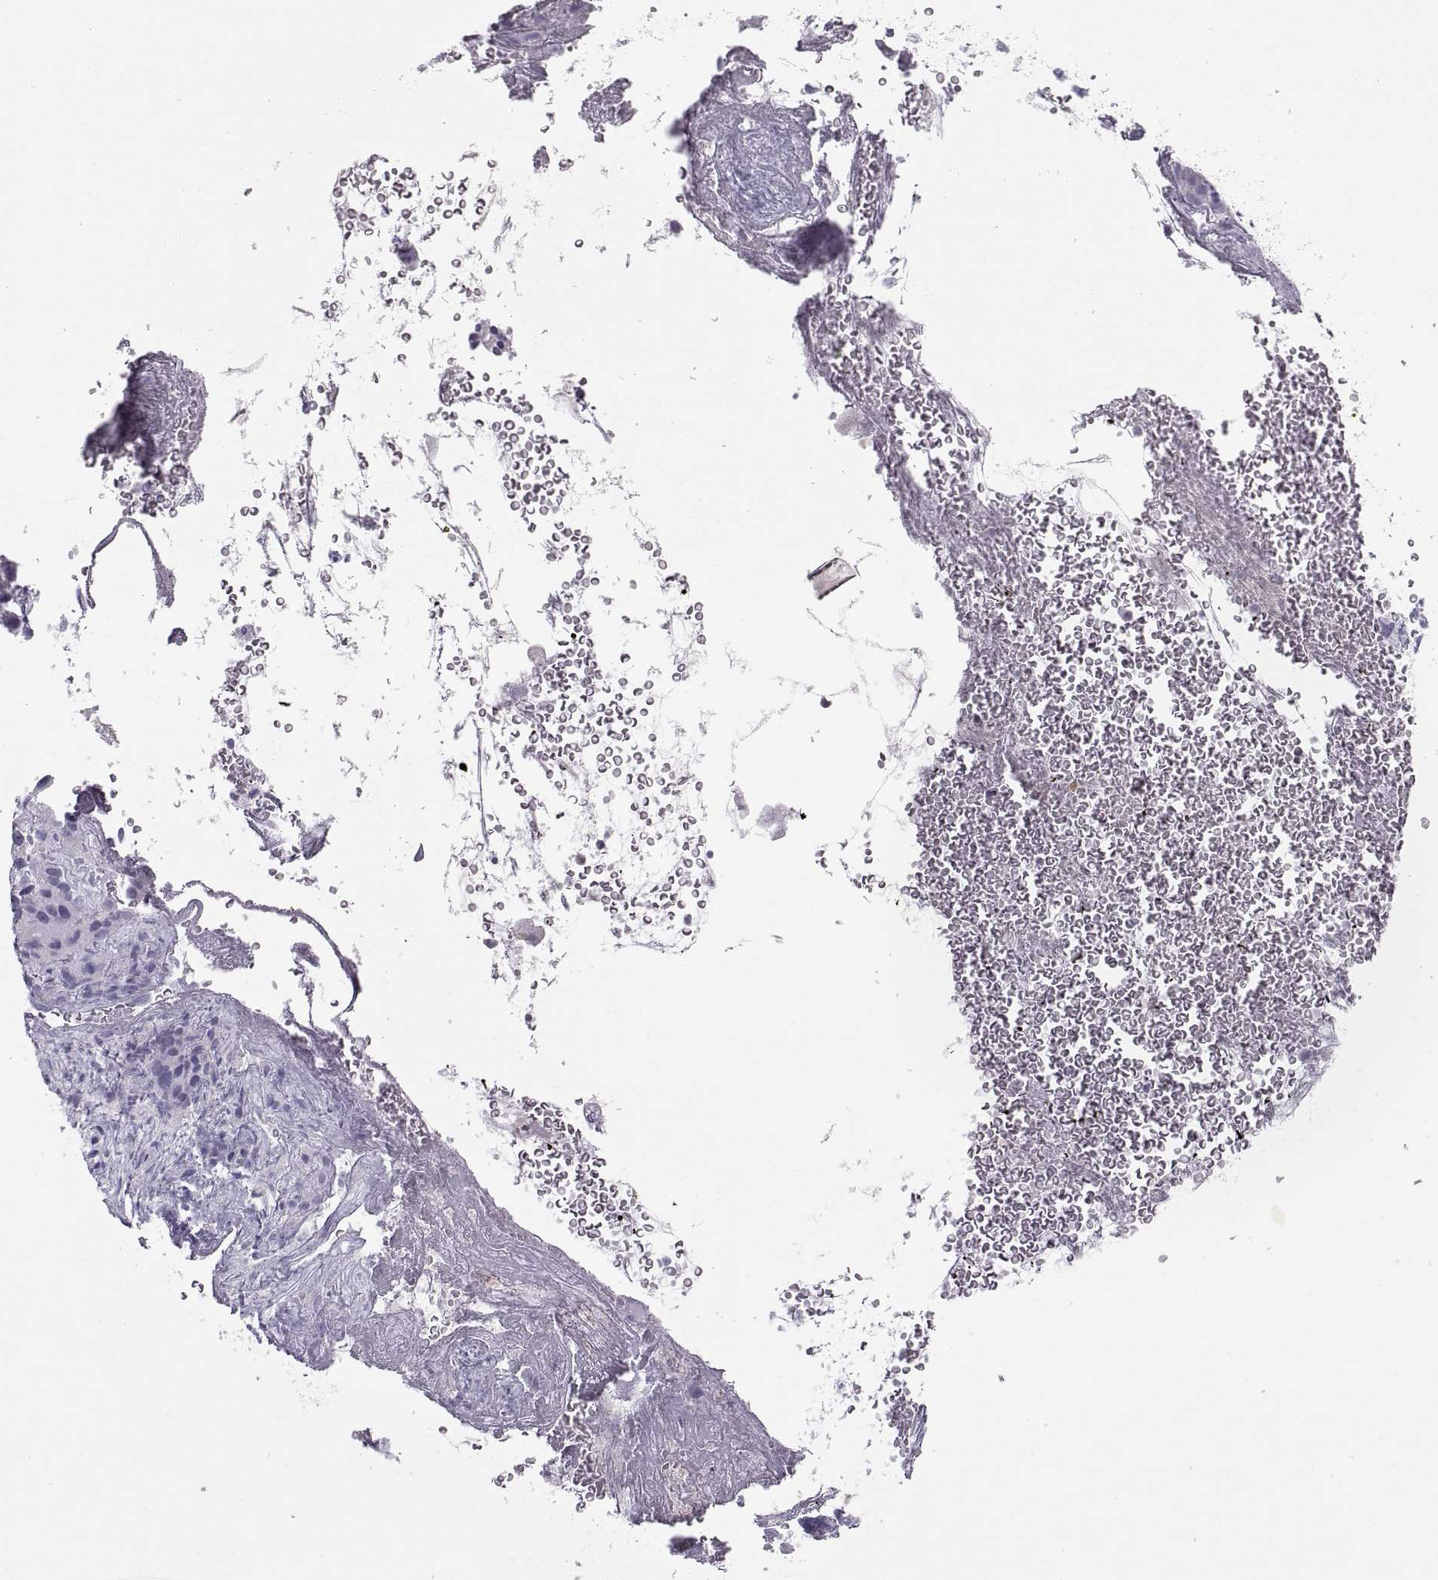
{"staining": {"intensity": "negative", "quantity": "none", "location": "none"}, "tissue": "liver cancer", "cell_type": "Tumor cells", "image_type": "cancer", "snomed": [{"axis": "morphology", "description": "Cholangiocarcinoma"}, {"axis": "topography", "description": "Liver"}], "caption": "Immunohistochemistry micrograph of liver cholangiocarcinoma stained for a protein (brown), which exhibits no expression in tumor cells. (DAB (3,3'-diaminobenzidine) IHC with hematoxylin counter stain).", "gene": "C3orf22", "patient": {"sex": "female", "age": 52}}